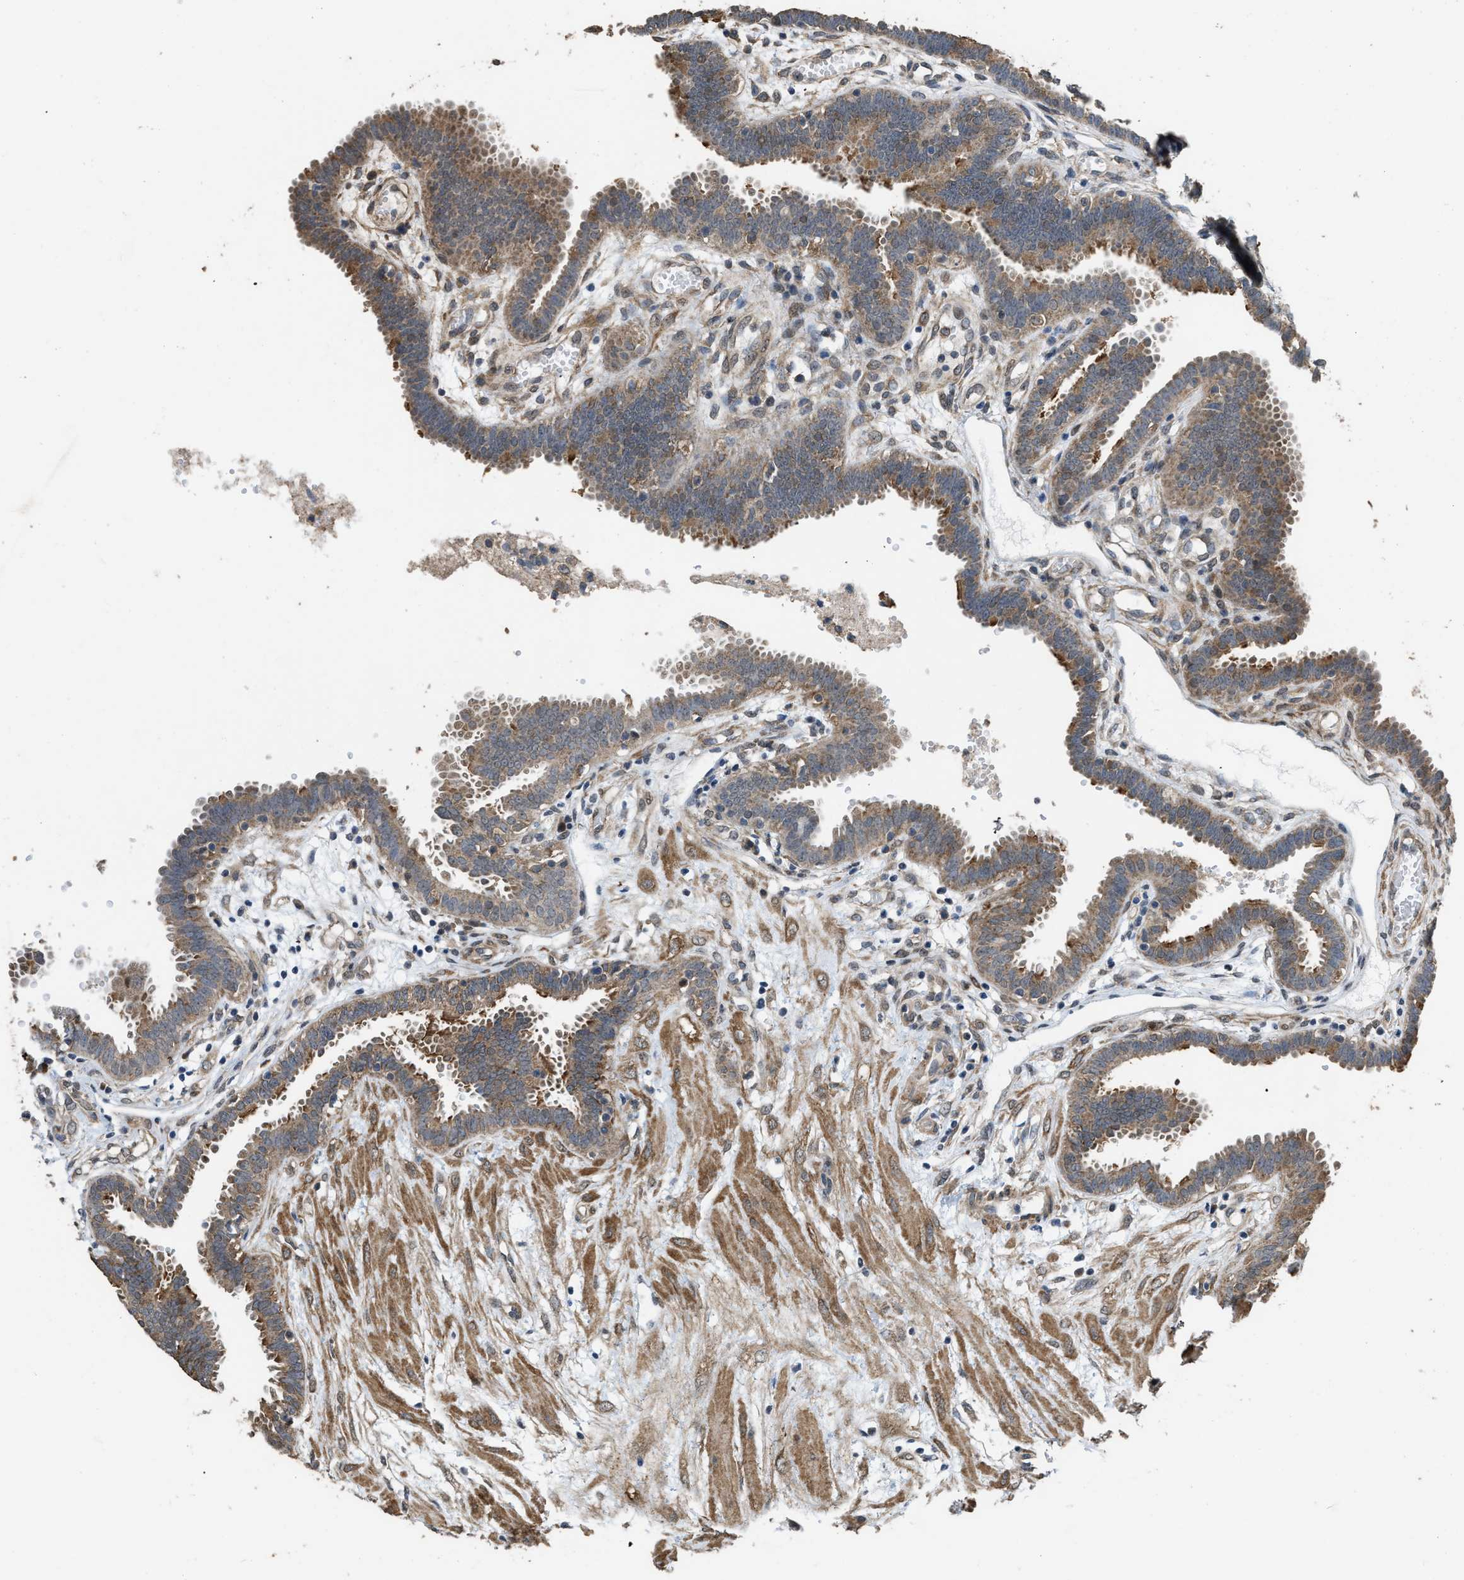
{"staining": {"intensity": "strong", "quantity": ">75%", "location": "cytoplasmic/membranous"}, "tissue": "fallopian tube", "cell_type": "Glandular cells", "image_type": "normal", "snomed": [{"axis": "morphology", "description": "Normal tissue, NOS"}, {"axis": "topography", "description": "Fallopian tube"}, {"axis": "topography", "description": "Placenta"}], "caption": "Immunohistochemical staining of unremarkable fallopian tube shows >75% levels of strong cytoplasmic/membranous protein staining in approximately >75% of glandular cells.", "gene": "ARL6", "patient": {"sex": "female", "age": 32}}